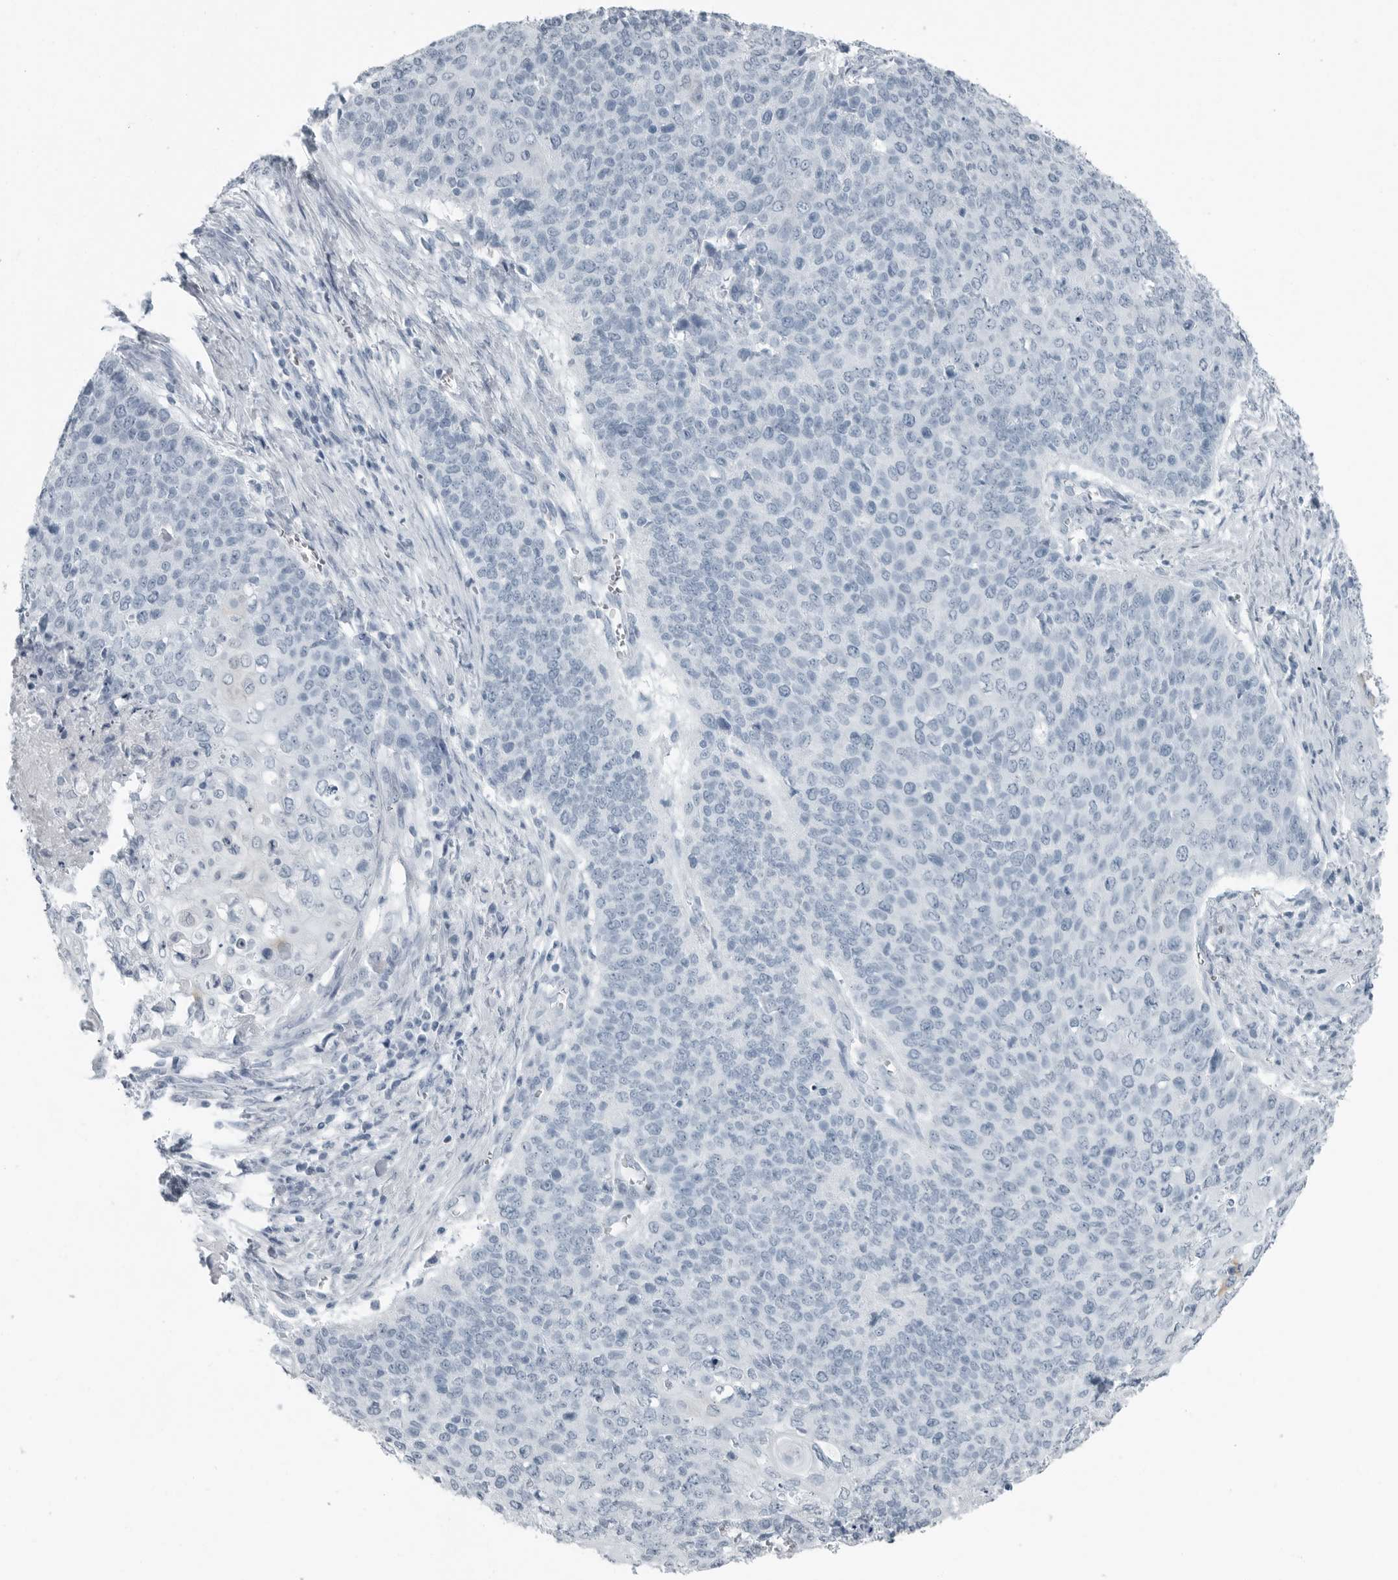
{"staining": {"intensity": "negative", "quantity": "none", "location": "none"}, "tissue": "cervical cancer", "cell_type": "Tumor cells", "image_type": "cancer", "snomed": [{"axis": "morphology", "description": "Squamous cell carcinoma, NOS"}, {"axis": "topography", "description": "Cervix"}], "caption": "Tumor cells are negative for protein expression in human squamous cell carcinoma (cervical).", "gene": "FABP6", "patient": {"sex": "female", "age": 39}}